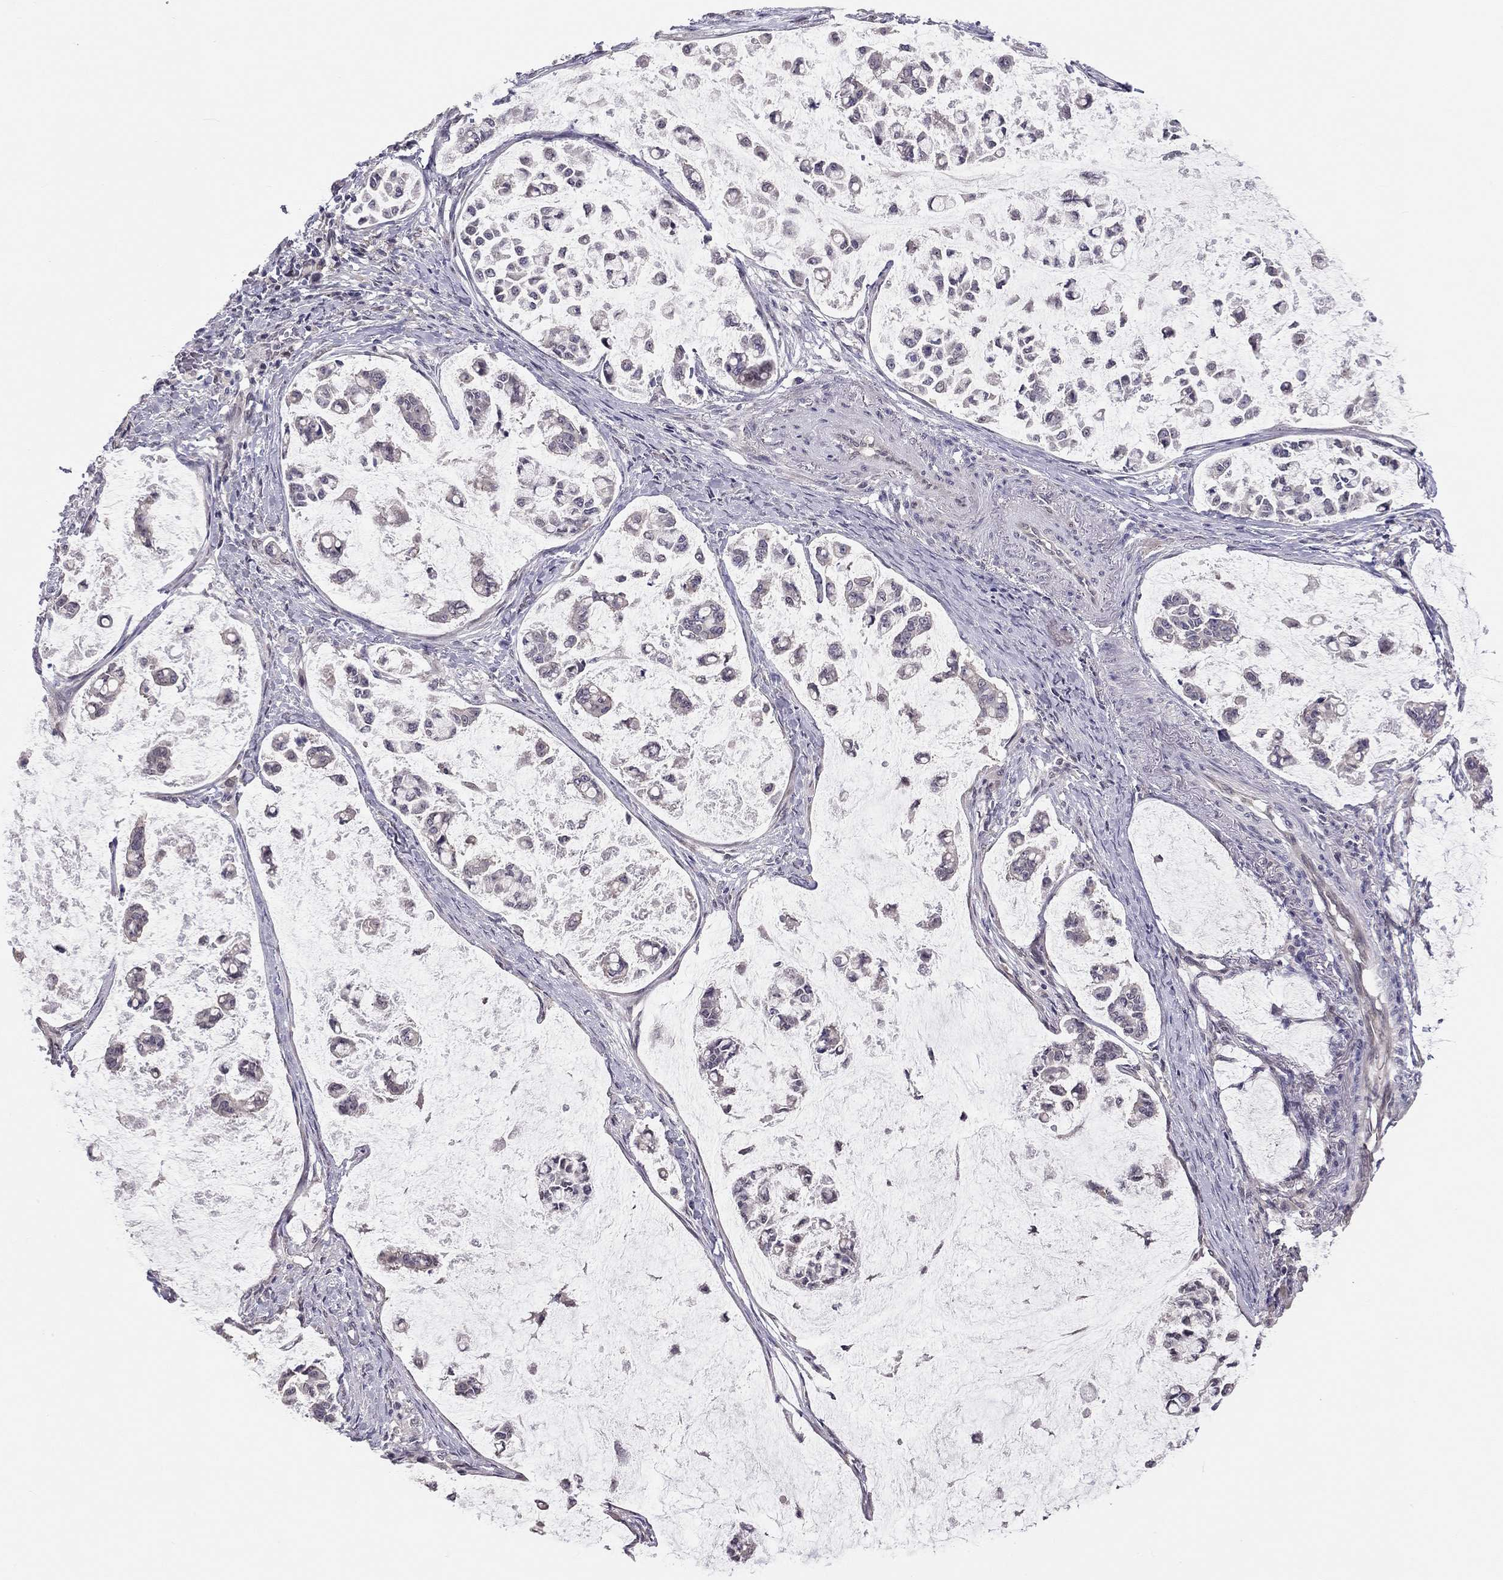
{"staining": {"intensity": "negative", "quantity": "none", "location": "none"}, "tissue": "stomach cancer", "cell_type": "Tumor cells", "image_type": "cancer", "snomed": [{"axis": "morphology", "description": "Adenocarcinoma, NOS"}, {"axis": "topography", "description": "Stomach"}], "caption": "This is a image of immunohistochemistry staining of stomach adenocarcinoma, which shows no positivity in tumor cells.", "gene": "HSF2BP", "patient": {"sex": "male", "age": 82}}